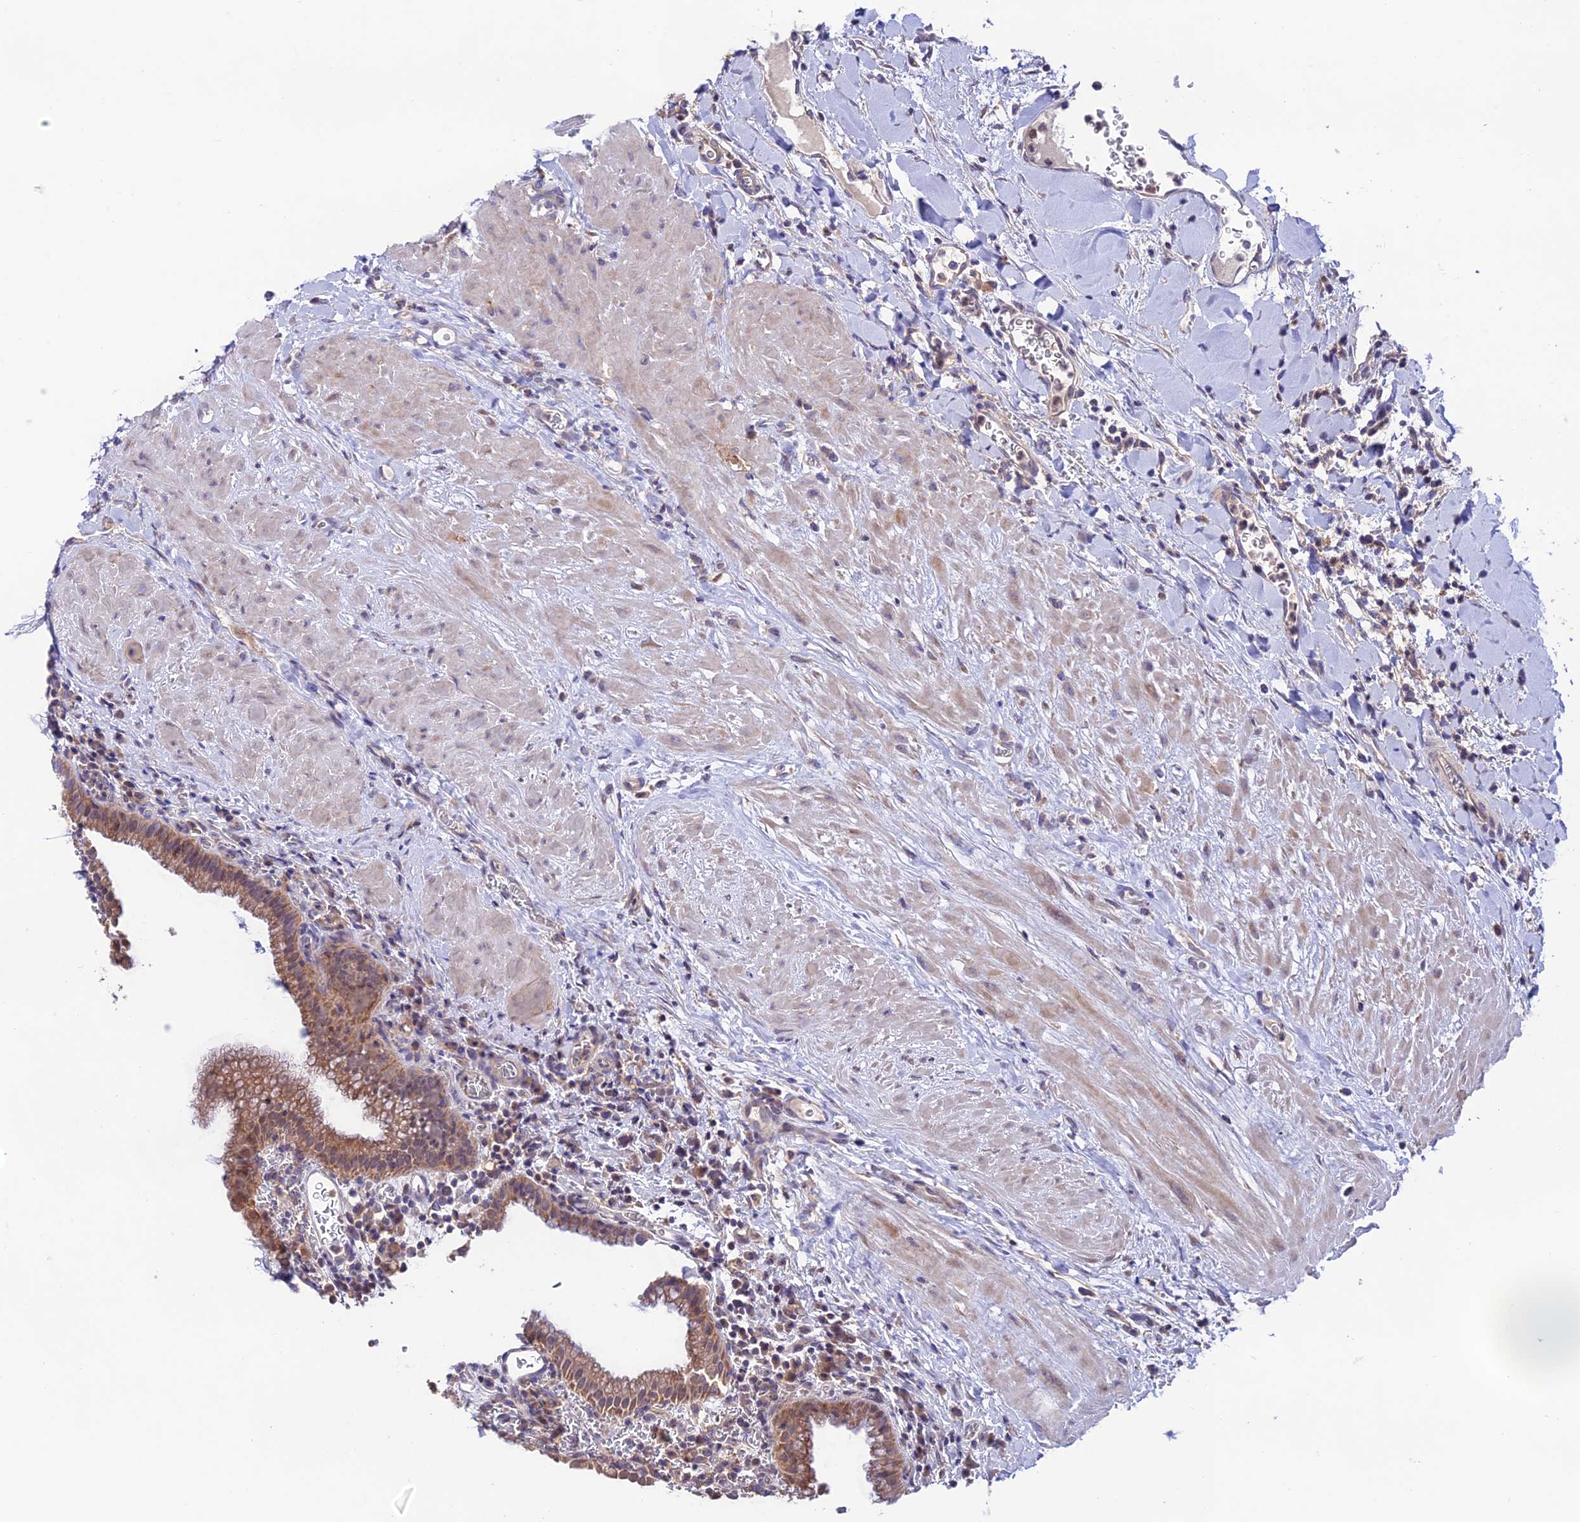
{"staining": {"intensity": "moderate", "quantity": "25%-75%", "location": "cytoplasmic/membranous"}, "tissue": "gallbladder", "cell_type": "Glandular cells", "image_type": "normal", "snomed": [{"axis": "morphology", "description": "Normal tissue, NOS"}, {"axis": "topography", "description": "Gallbladder"}], "caption": "Glandular cells exhibit medium levels of moderate cytoplasmic/membranous positivity in approximately 25%-75% of cells in benign gallbladder.", "gene": "BRME1", "patient": {"sex": "male", "age": 78}}